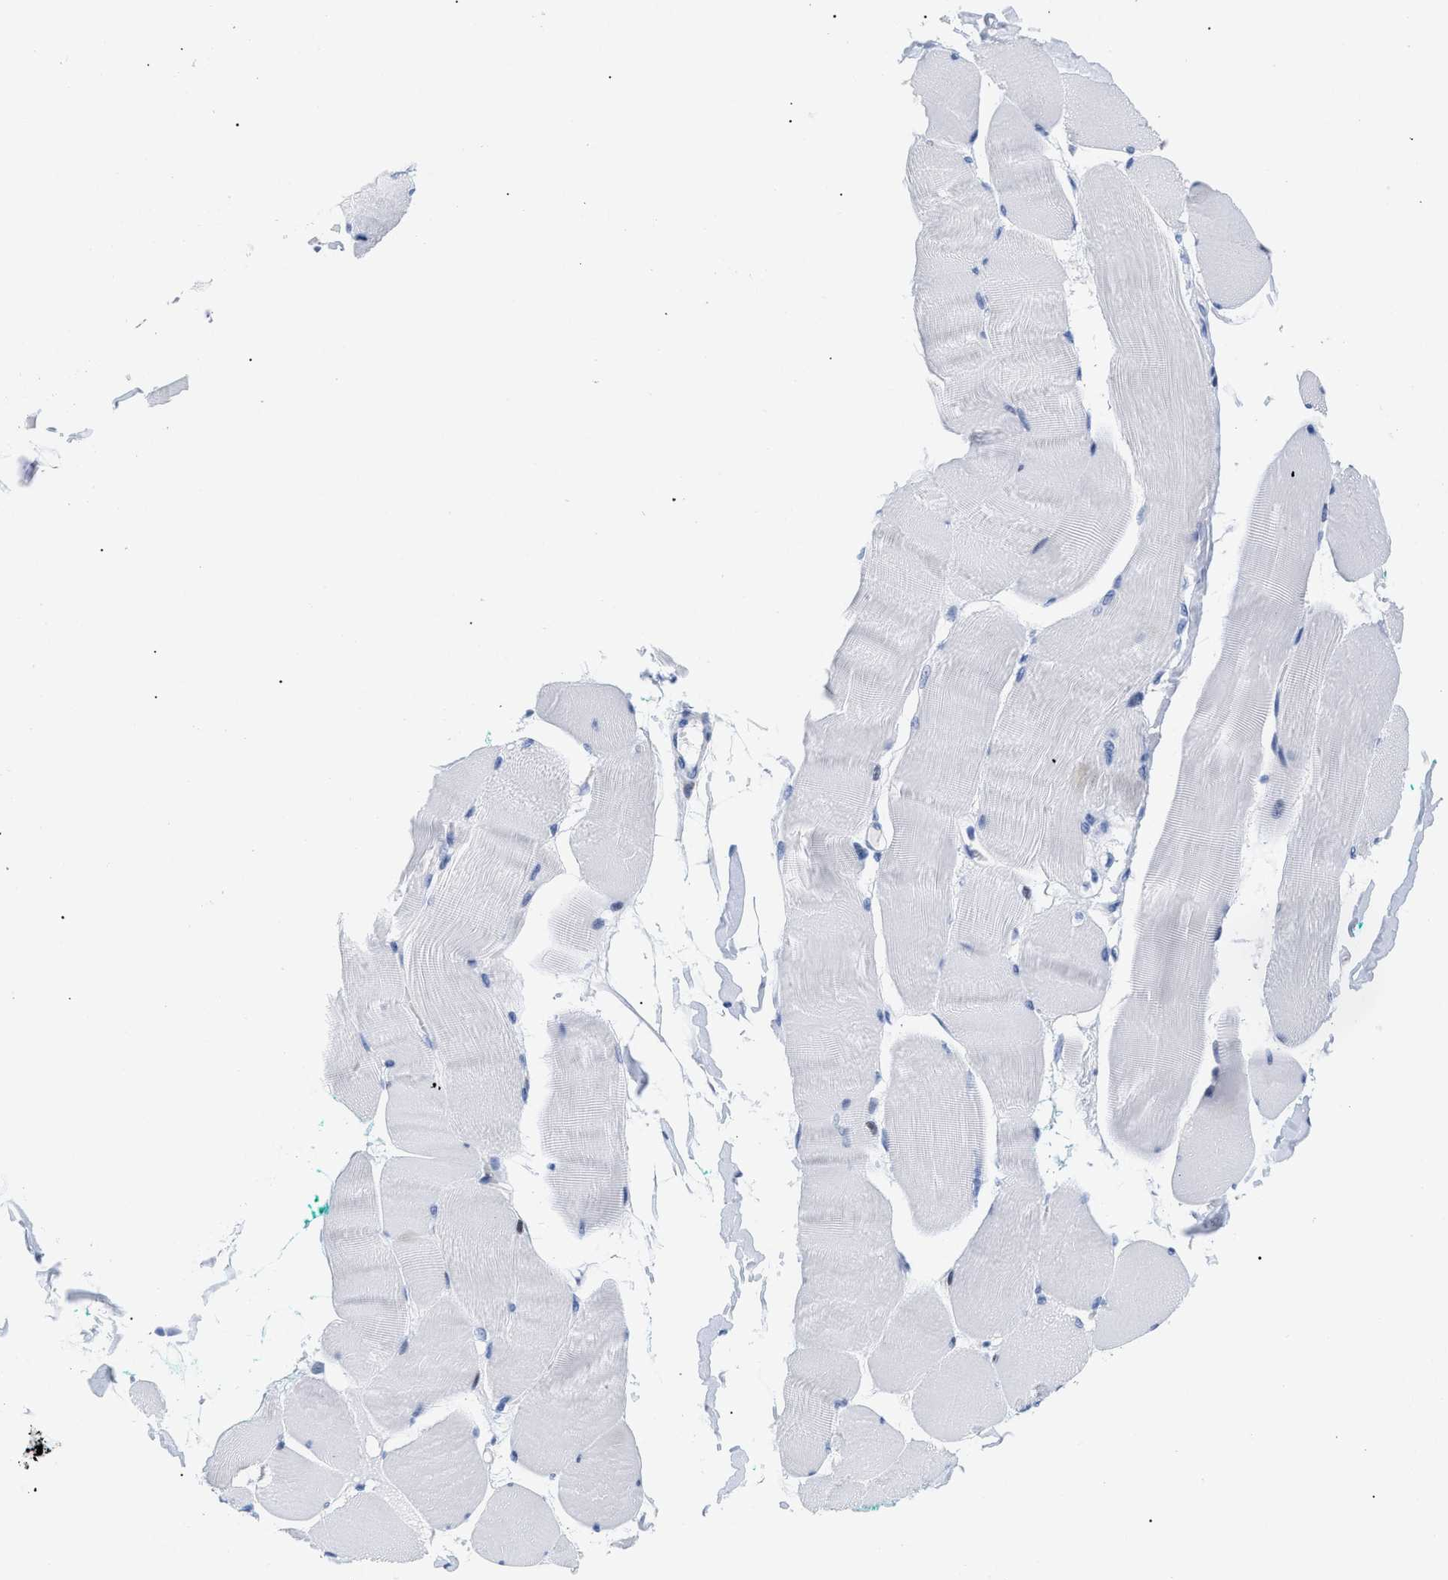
{"staining": {"intensity": "negative", "quantity": "none", "location": "none"}, "tissue": "skeletal muscle", "cell_type": "Myocytes", "image_type": "normal", "snomed": [{"axis": "morphology", "description": "Normal tissue, NOS"}, {"axis": "morphology", "description": "Squamous cell carcinoma, NOS"}, {"axis": "topography", "description": "Skeletal muscle"}], "caption": "IHC of benign skeletal muscle shows no staining in myocytes. The staining is performed using DAB (3,3'-diaminobenzidine) brown chromogen with nuclei counter-stained in using hematoxylin.", "gene": "DUSP26", "patient": {"sex": "male", "age": 51}}